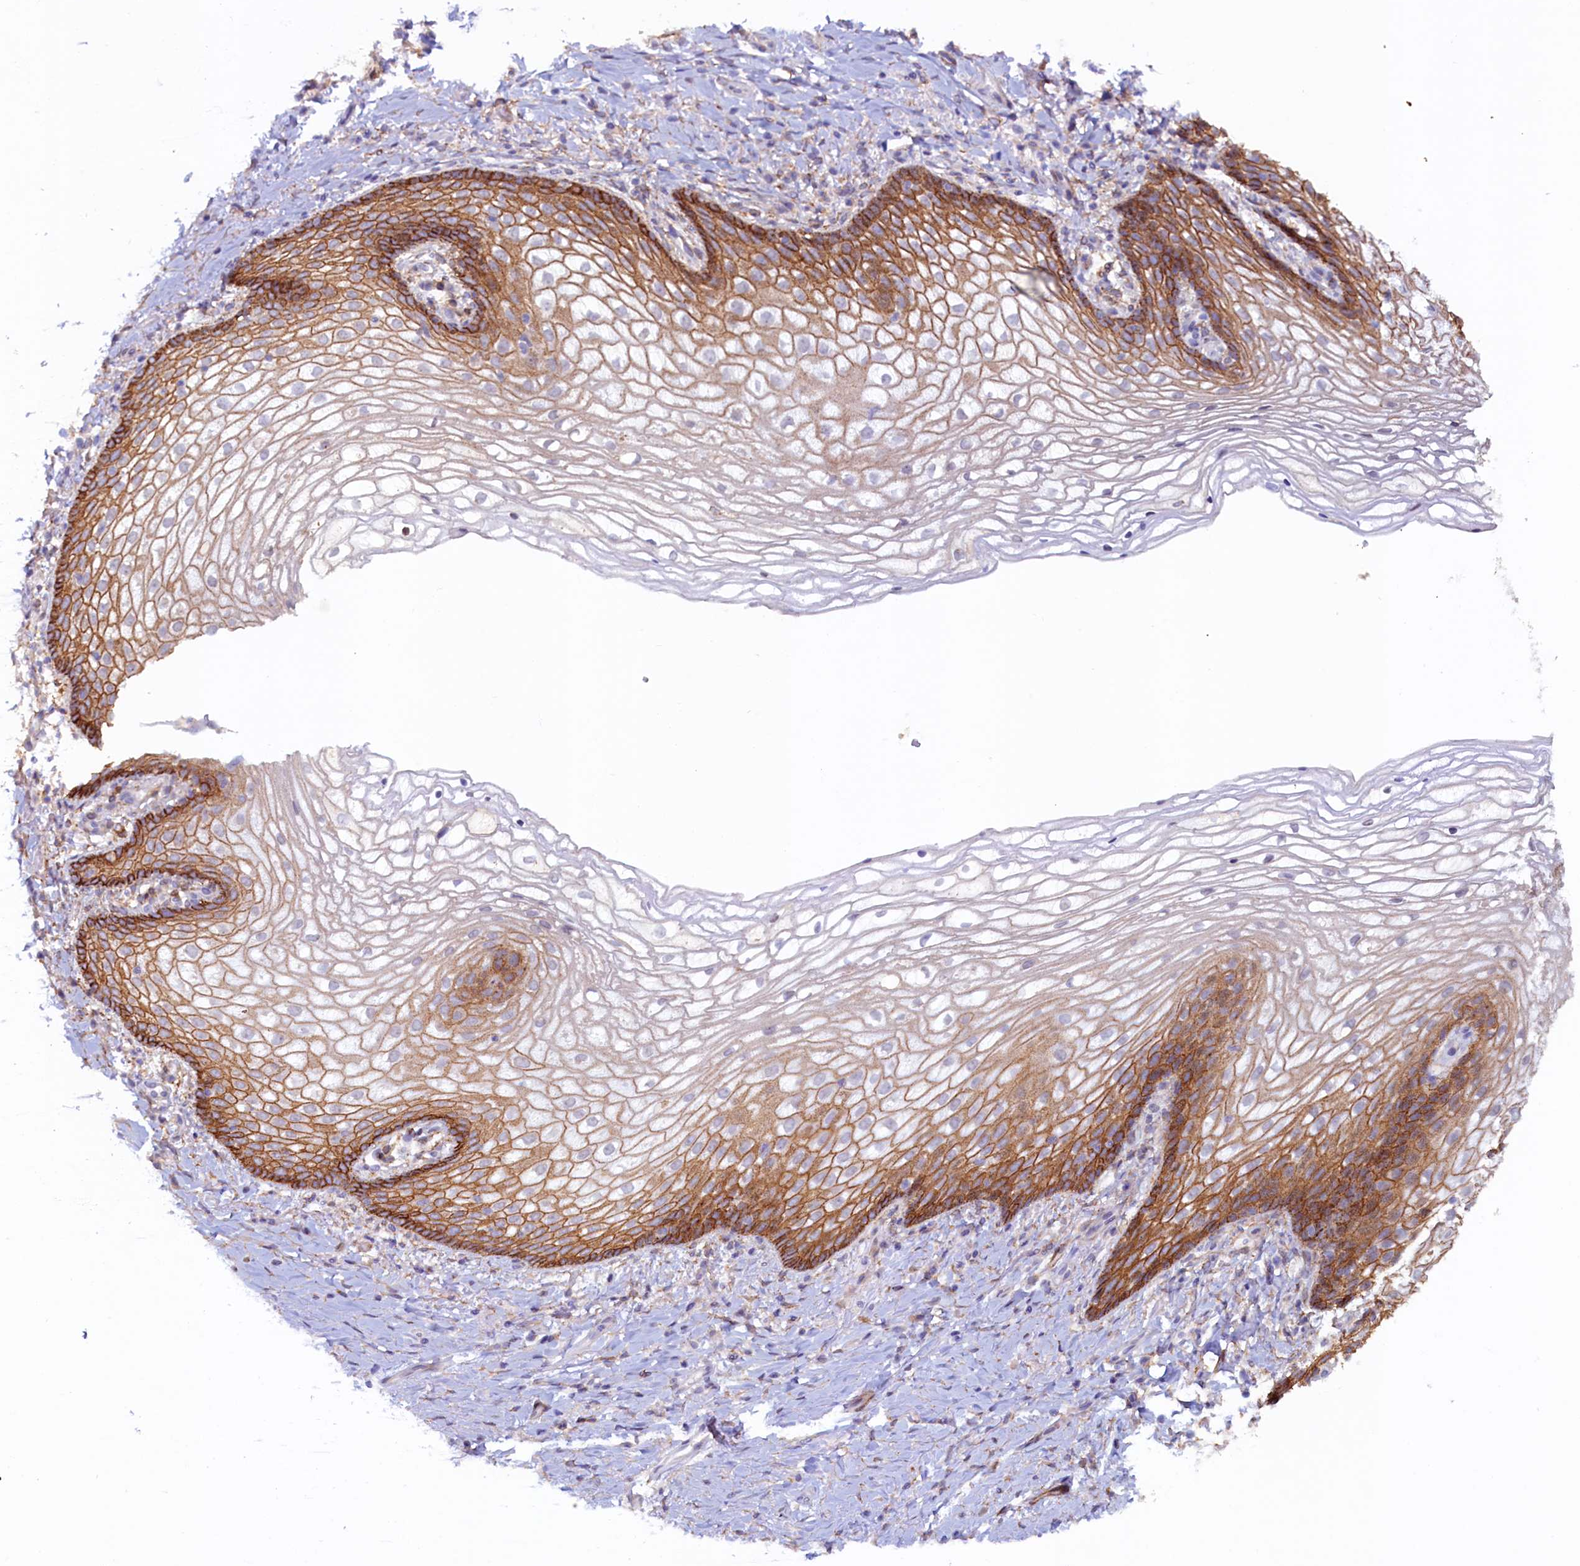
{"staining": {"intensity": "moderate", "quantity": "25%-75%", "location": "cytoplasmic/membranous"}, "tissue": "vagina", "cell_type": "Squamous epithelial cells", "image_type": "normal", "snomed": [{"axis": "morphology", "description": "Normal tissue, NOS"}, {"axis": "topography", "description": "Vagina"}], "caption": "Human vagina stained for a protein (brown) shows moderate cytoplasmic/membranous positive staining in about 25%-75% of squamous epithelial cells.", "gene": "PACSIN3", "patient": {"sex": "female", "age": 60}}